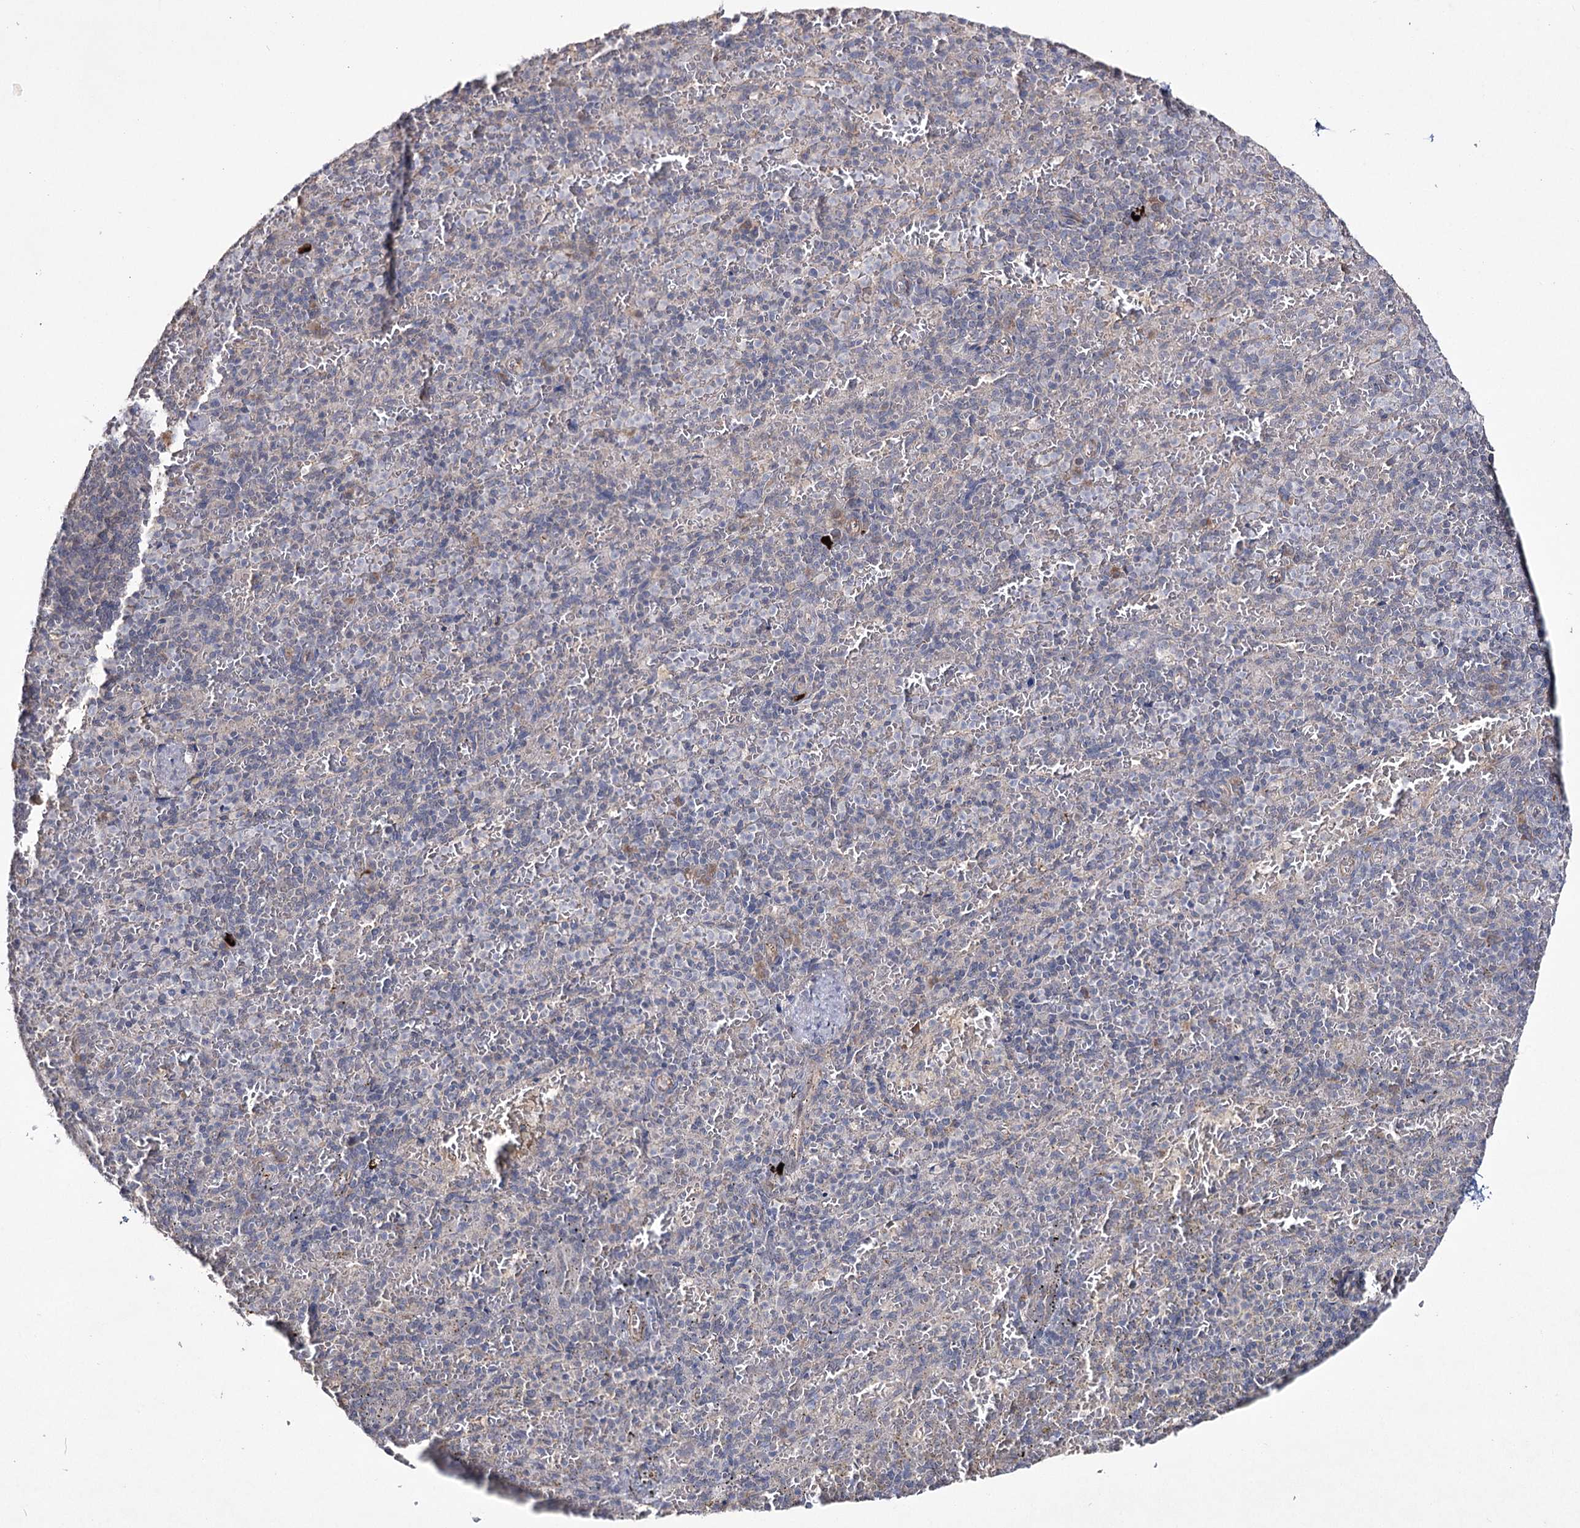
{"staining": {"intensity": "negative", "quantity": "none", "location": "none"}, "tissue": "spleen", "cell_type": "Cells in red pulp", "image_type": "normal", "snomed": [{"axis": "morphology", "description": "Normal tissue, NOS"}, {"axis": "topography", "description": "Spleen"}], "caption": "Immunohistochemical staining of unremarkable spleen exhibits no significant expression in cells in red pulp. (DAB immunohistochemistry, high magnification).", "gene": "SEMA4G", "patient": {"sex": "female", "age": 74}}